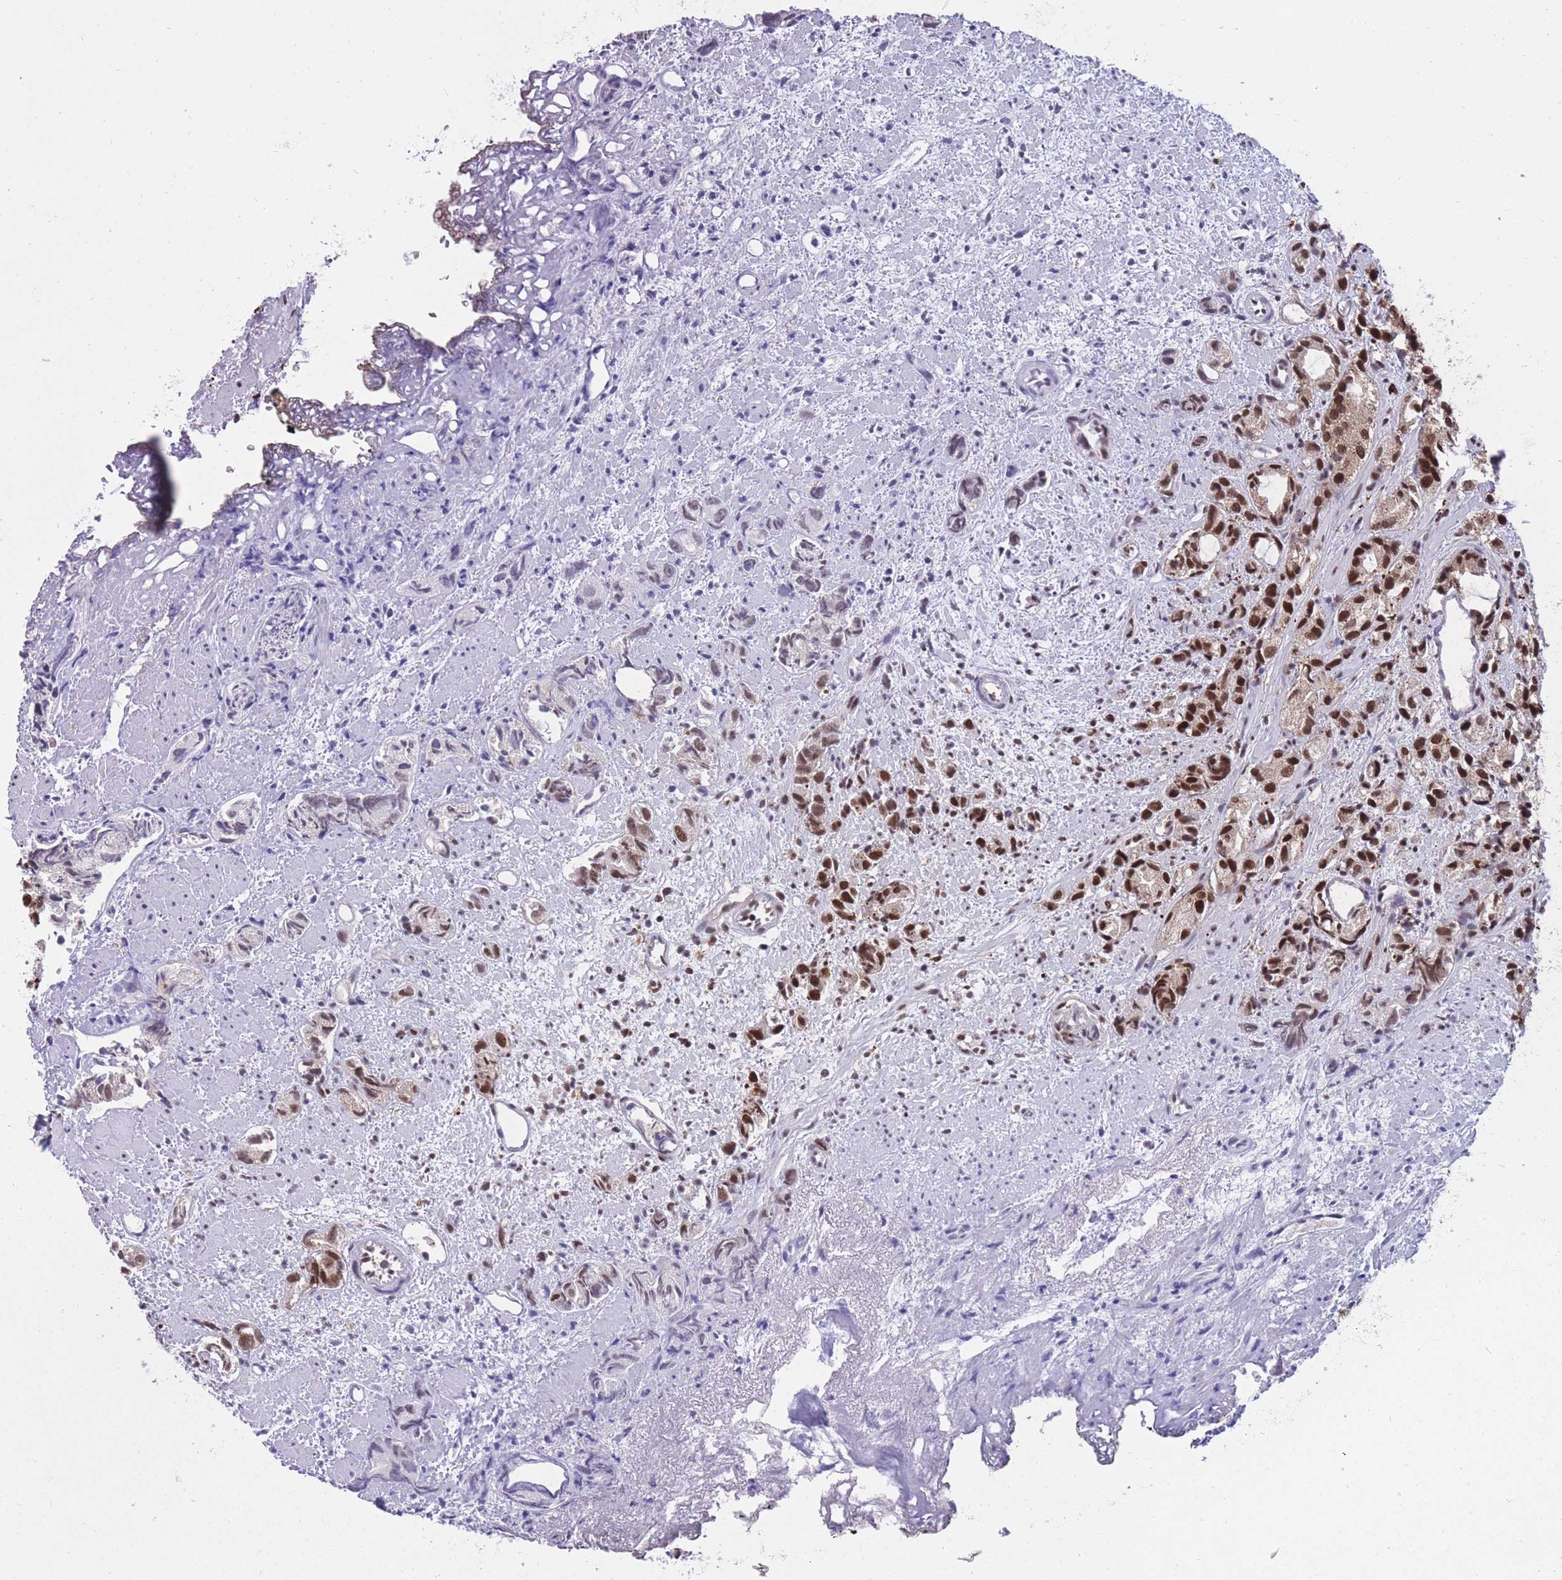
{"staining": {"intensity": "strong", "quantity": ">75%", "location": "nuclear"}, "tissue": "prostate cancer", "cell_type": "Tumor cells", "image_type": "cancer", "snomed": [{"axis": "morphology", "description": "Adenocarcinoma, High grade"}, {"axis": "topography", "description": "Prostate"}], "caption": "The immunohistochemical stain shows strong nuclear staining in tumor cells of prostate cancer tissue. The staining was performed using DAB (3,3'-diaminobenzidine) to visualize the protein expression in brown, while the nuclei were stained in blue with hematoxylin (Magnification: 20x).", "gene": "PRPF19", "patient": {"sex": "male", "age": 82}}